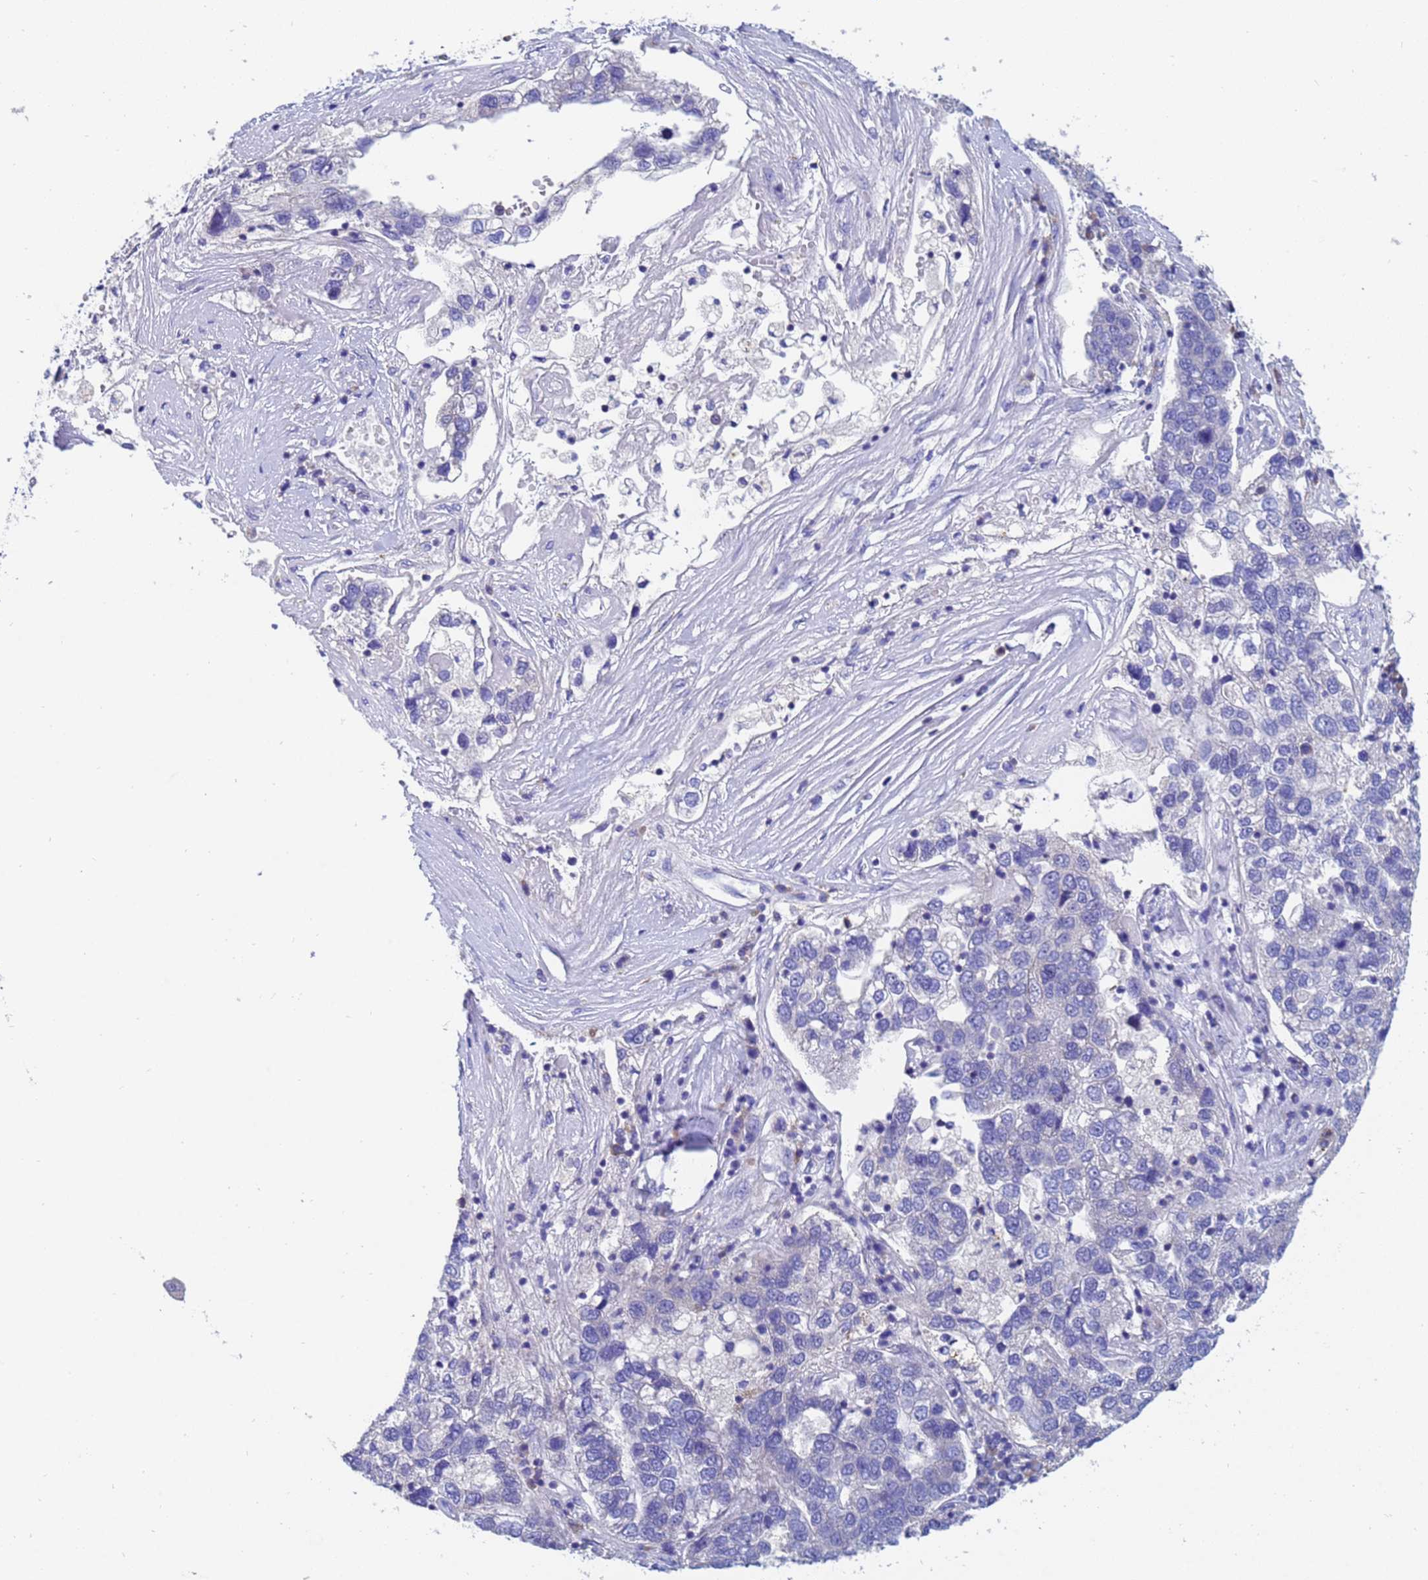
{"staining": {"intensity": "negative", "quantity": "none", "location": "none"}, "tissue": "pancreatic cancer", "cell_type": "Tumor cells", "image_type": "cancer", "snomed": [{"axis": "morphology", "description": "Adenocarcinoma, NOS"}, {"axis": "topography", "description": "Pancreas"}], "caption": "Immunohistochemistry of human pancreatic cancer (adenocarcinoma) shows no positivity in tumor cells.", "gene": "UBE2O", "patient": {"sex": "female", "age": 61}}